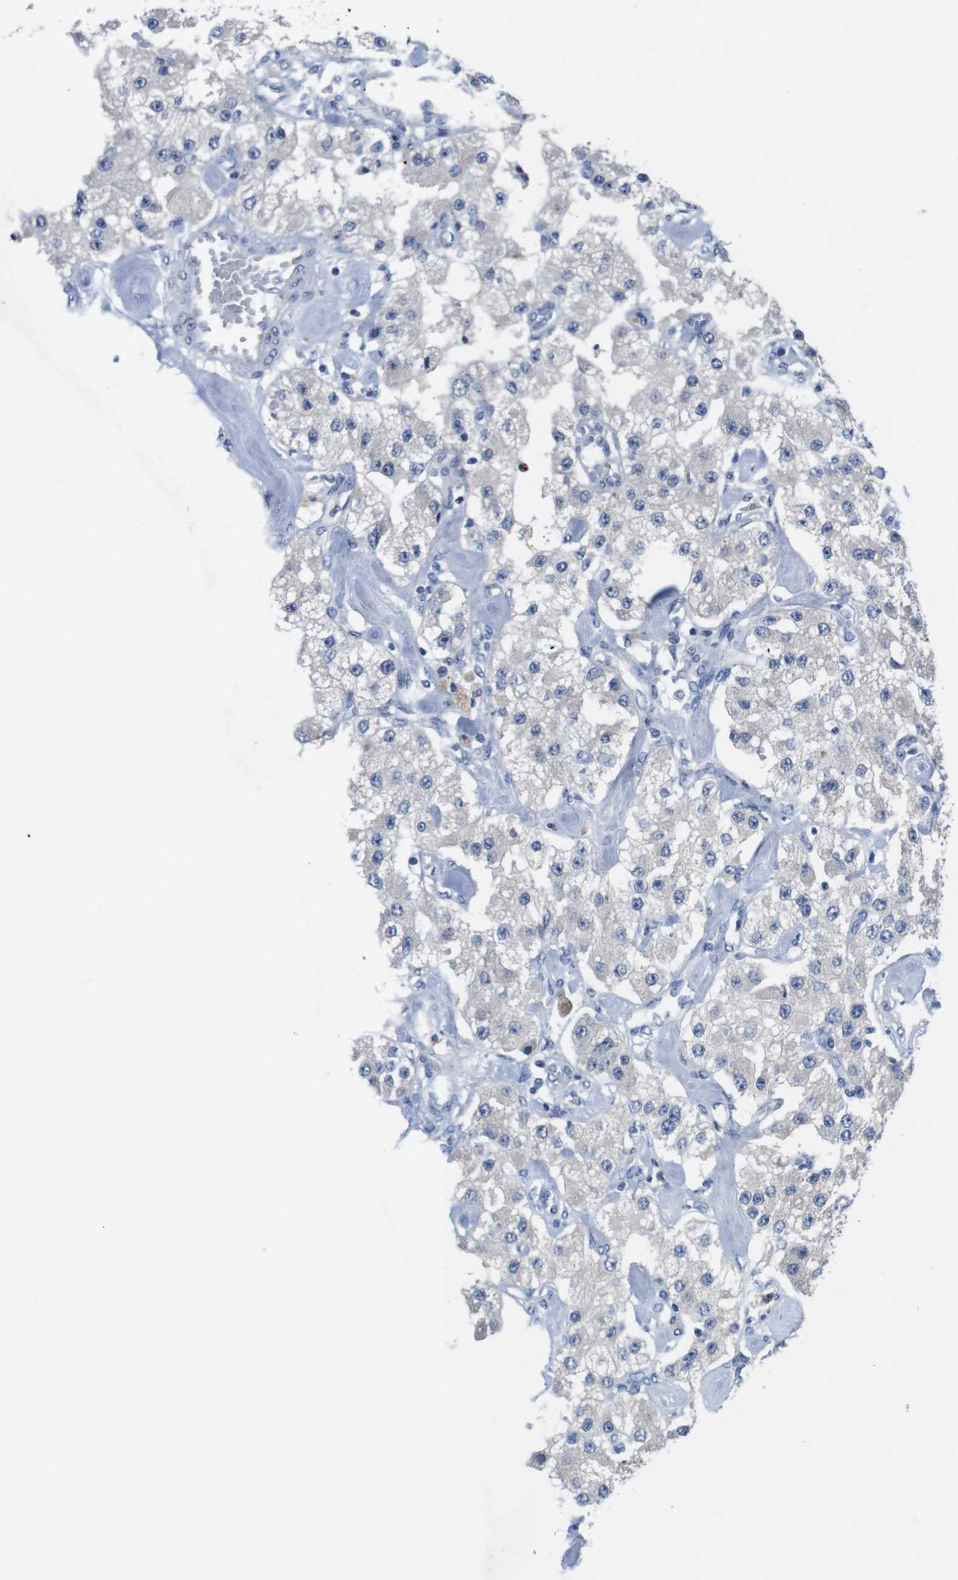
{"staining": {"intensity": "negative", "quantity": "none", "location": "none"}, "tissue": "carcinoid", "cell_type": "Tumor cells", "image_type": "cancer", "snomed": [{"axis": "morphology", "description": "Carcinoid, malignant, NOS"}, {"axis": "topography", "description": "Pancreas"}], "caption": "An image of carcinoid stained for a protein reveals no brown staining in tumor cells.", "gene": "C1RL", "patient": {"sex": "male", "age": 41}}